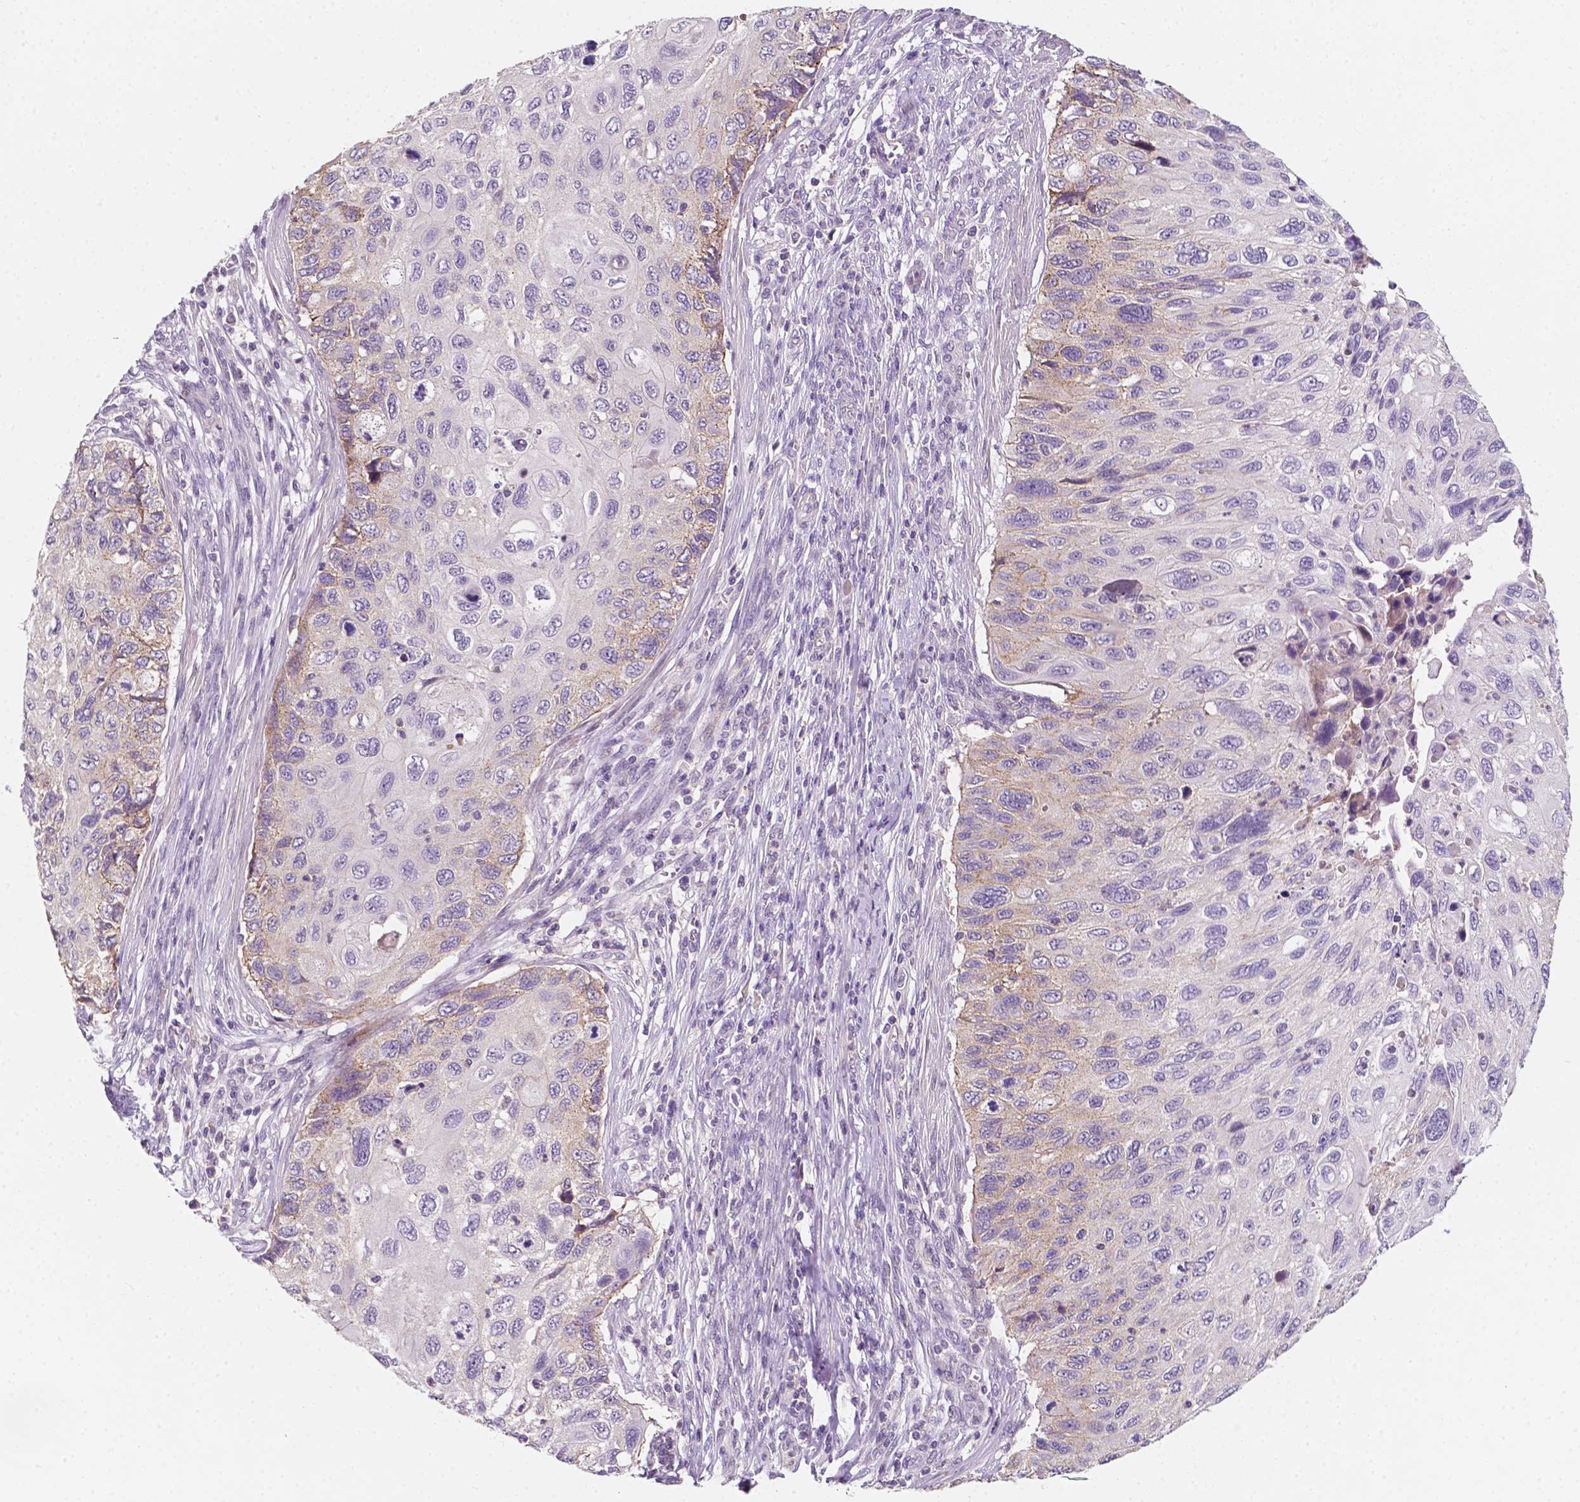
{"staining": {"intensity": "weak", "quantity": "<25%", "location": "cytoplasmic/membranous"}, "tissue": "cervical cancer", "cell_type": "Tumor cells", "image_type": "cancer", "snomed": [{"axis": "morphology", "description": "Squamous cell carcinoma, NOS"}, {"axis": "topography", "description": "Cervix"}], "caption": "Immunohistochemistry histopathology image of neoplastic tissue: cervical squamous cell carcinoma stained with DAB (3,3'-diaminobenzidine) demonstrates no significant protein expression in tumor cells. The staining is performed using DAB brown chromogen with nuclei counter-stained in using hematoxylin.", "gene": "EGFR", "patient": {"sex": "female", "age": 70}}